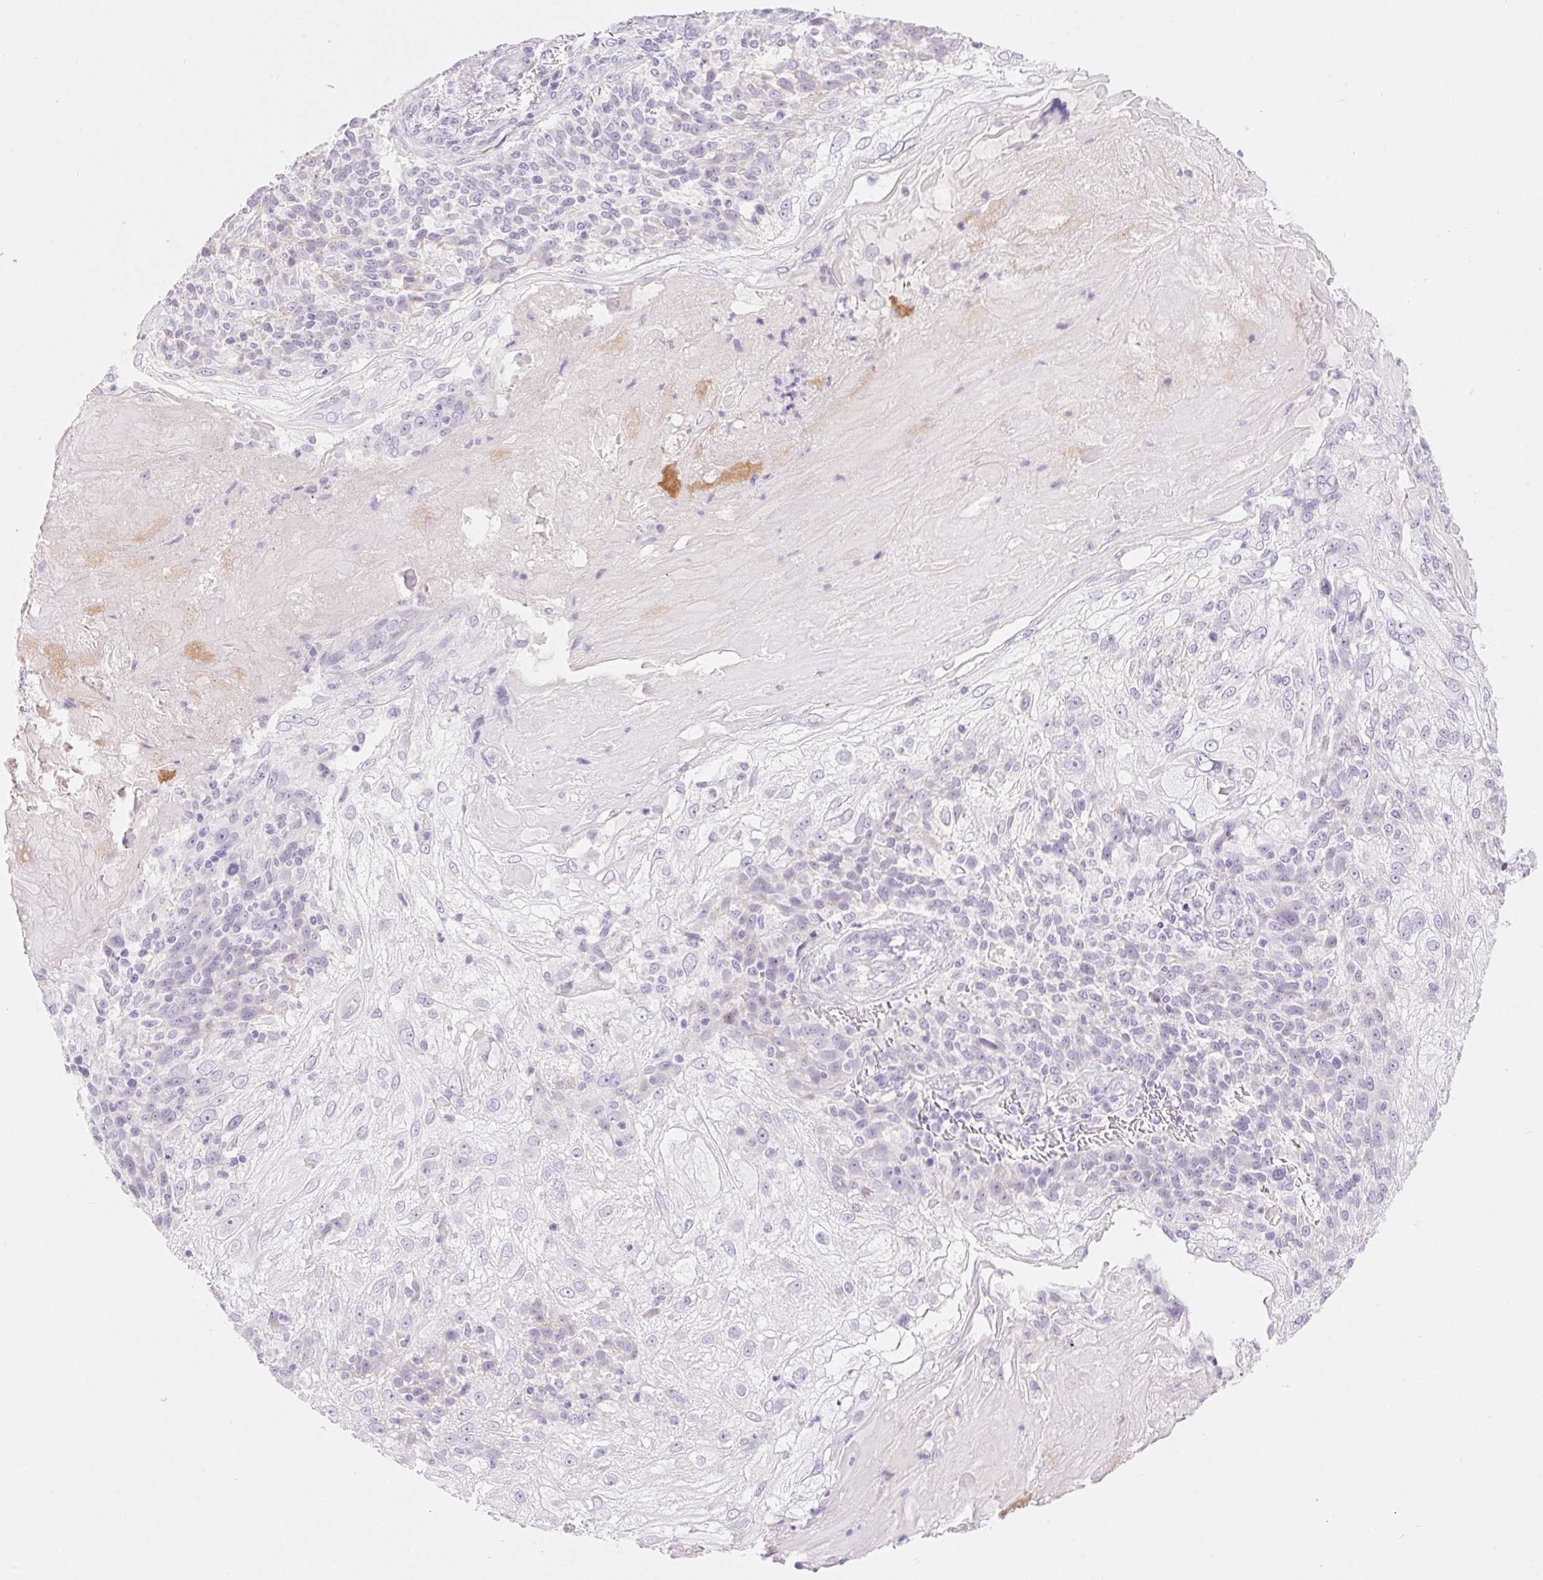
{"staining": {"intensity": "negative", "quantity": "none", "location": "none"}, "tissue": "skin cancer", "cell_type": "Tumor cells", "image_type": "cancer", "snomed": [{"axis": "morphology", "description": "Normal tissue, NOS"}, {"axis": "morphology", "description": "Squamous cell carcinoma, NOS"}, {"axis": "topography", "description": "Skin"}], "caption": "Human squamous cell carcinoma (skin) stained for a protein using IHC shows no expression in tumor cells.", "gene": "CLDN16", "patient": {"sex": "female", "age": 83}}